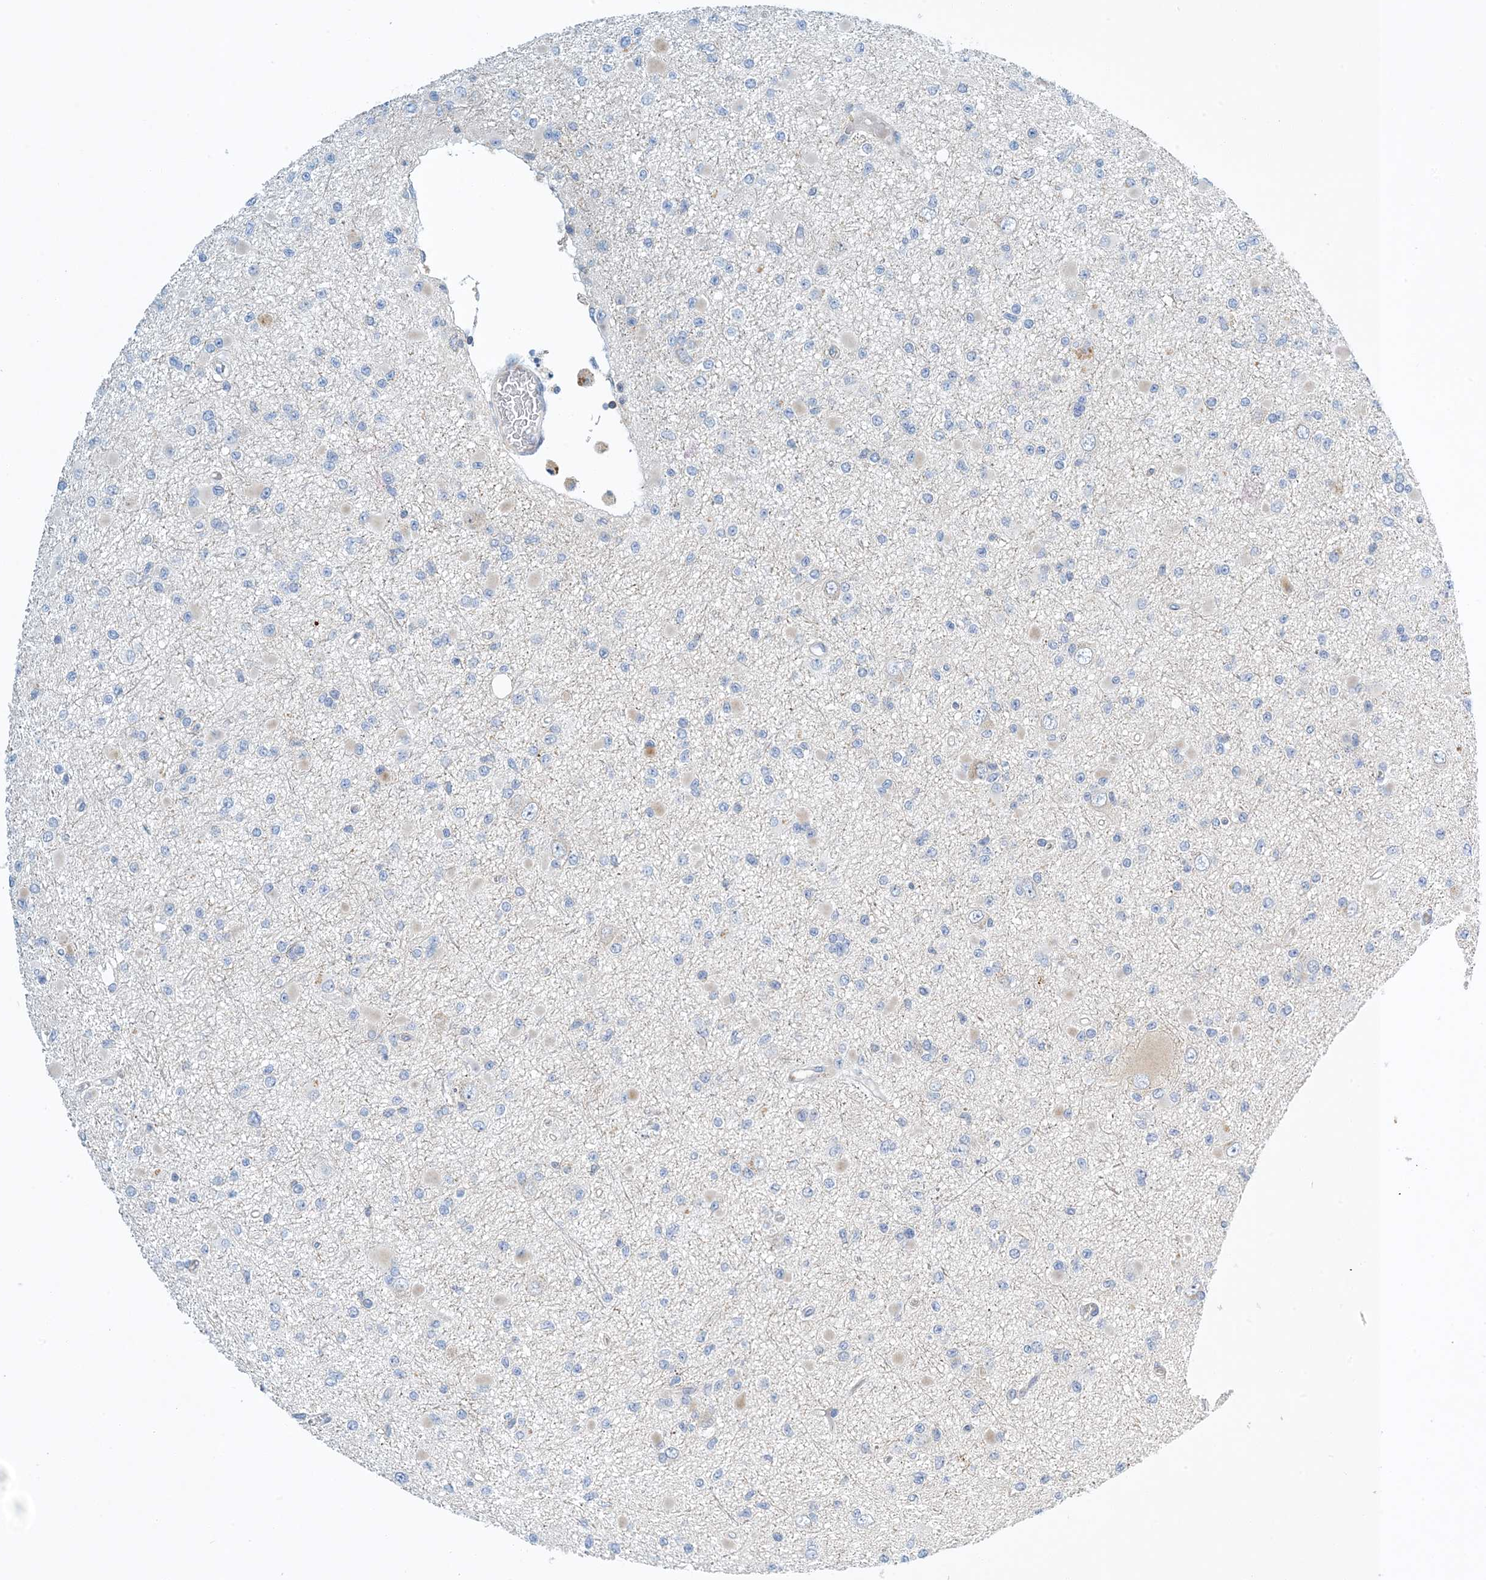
{"staining": {"intensity": "negative", "quantity": "none", "location": "none"}, "tissue": "glioma", "cell_type": "Tumor cells", "image_type": "cancer", "snomed": [{"axis": "morphology", "description": "Glioma, malignant, Low grade"}, {"axis": "topography", "description": "Brain"}], "caption": "The IHC micrograph has no significant positivity in tumor cells of glioma tissue.", "gene": "PCDHA2", "patient": {"sex": "female", "age": 22}}